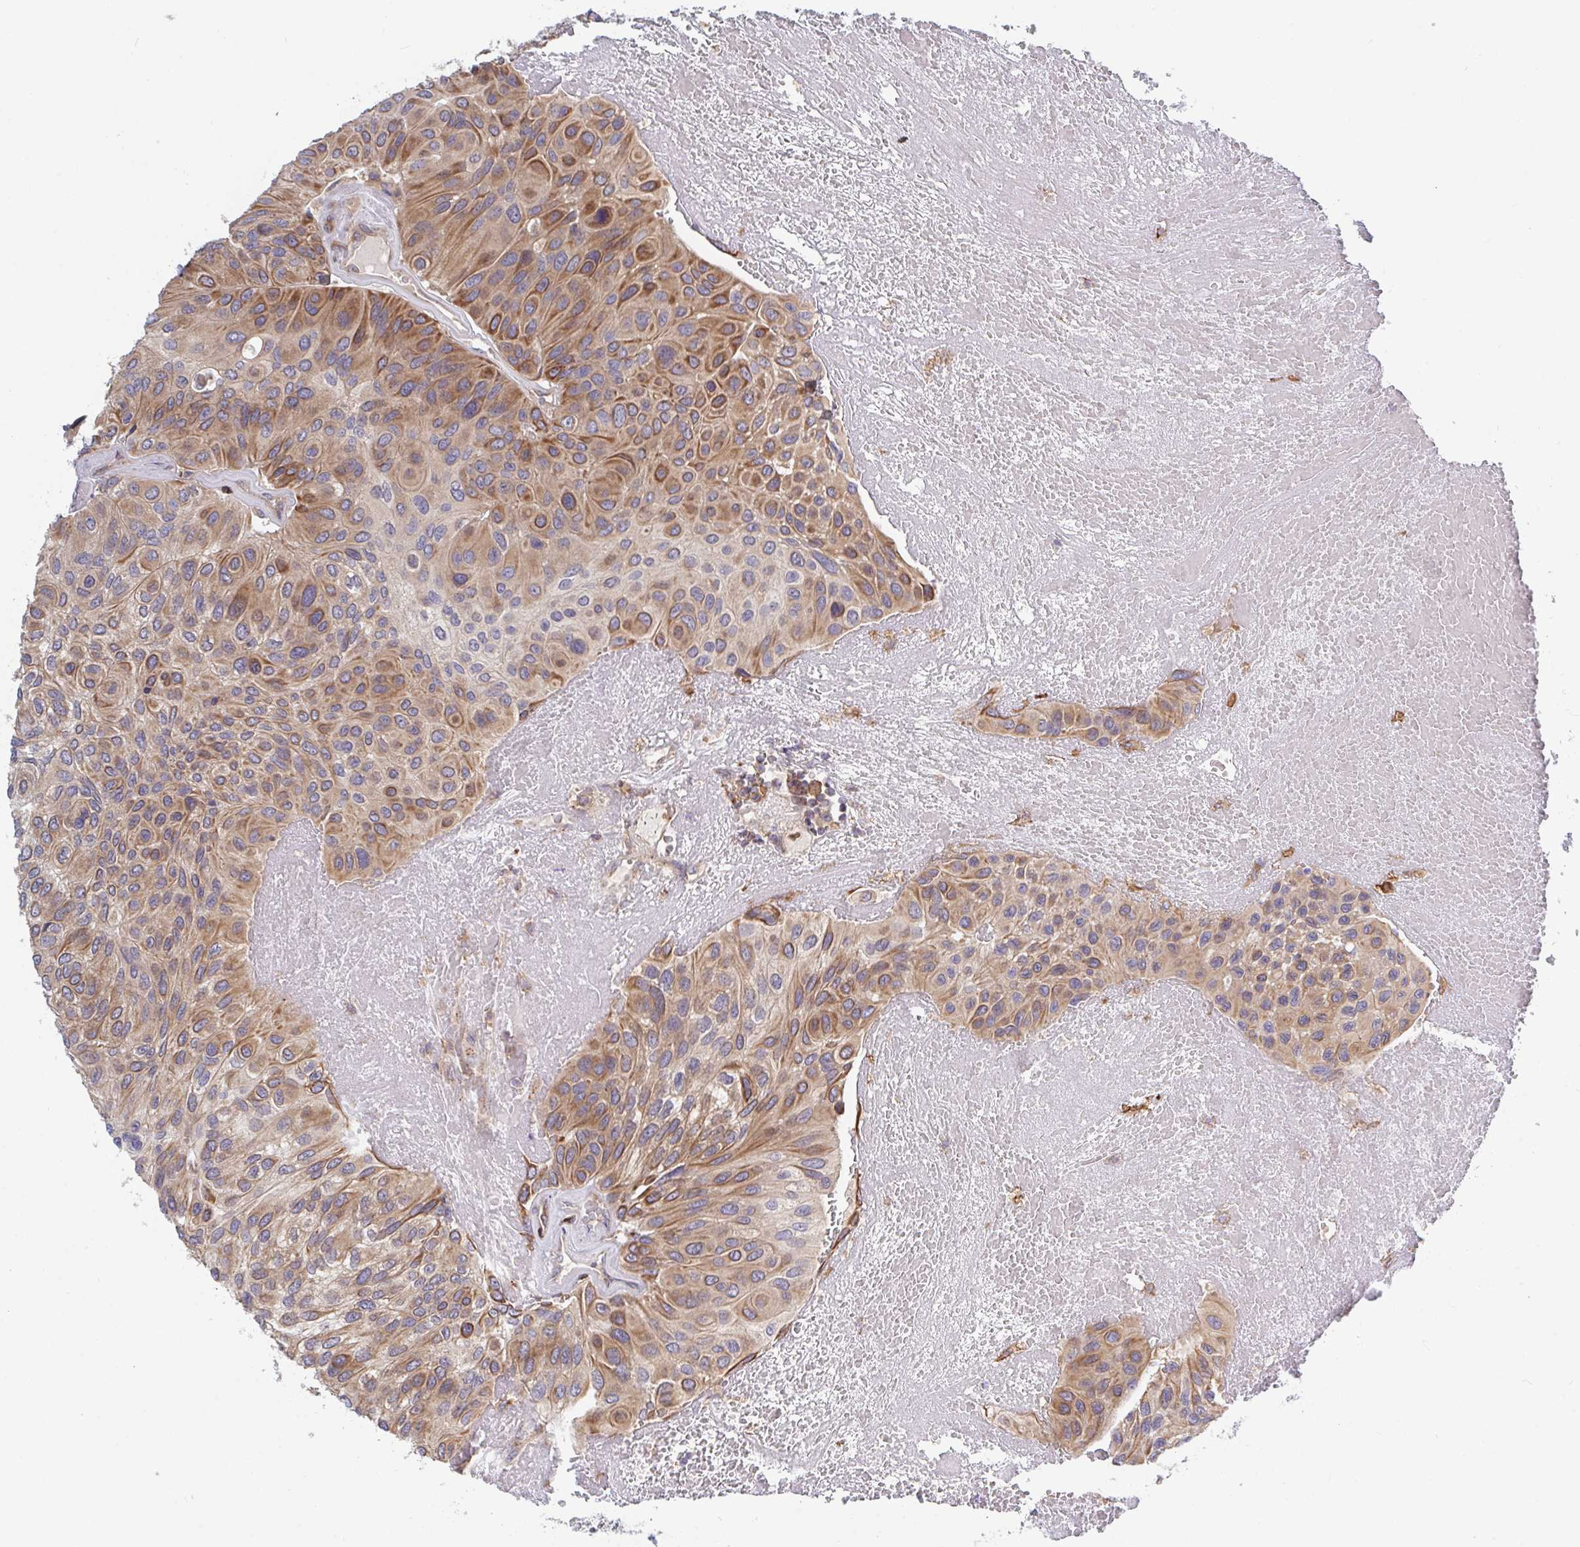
{"staining": {"intensity": "moderate", "quantity": "25%-75%", "location": "cytoplasmic/membranous"}, "tissue": "urothelial cancer", "cell_type": "Tumor cells", "image_type": "cancer", "snomed": [{"axis": "morphology", "description": "Urothelial carcinoma, High grade"}, {"axis": "topography", "description": "Urinary bladder"}], "caption": "Moderate cytoplasmic/membranous expression for a protein is appreciated in about 25%-75% of tumor cells of high-grade urothelial carcinoma using IHC.", "gene": "FRMD3", "patient": {"sex": "male", "age": 66}}